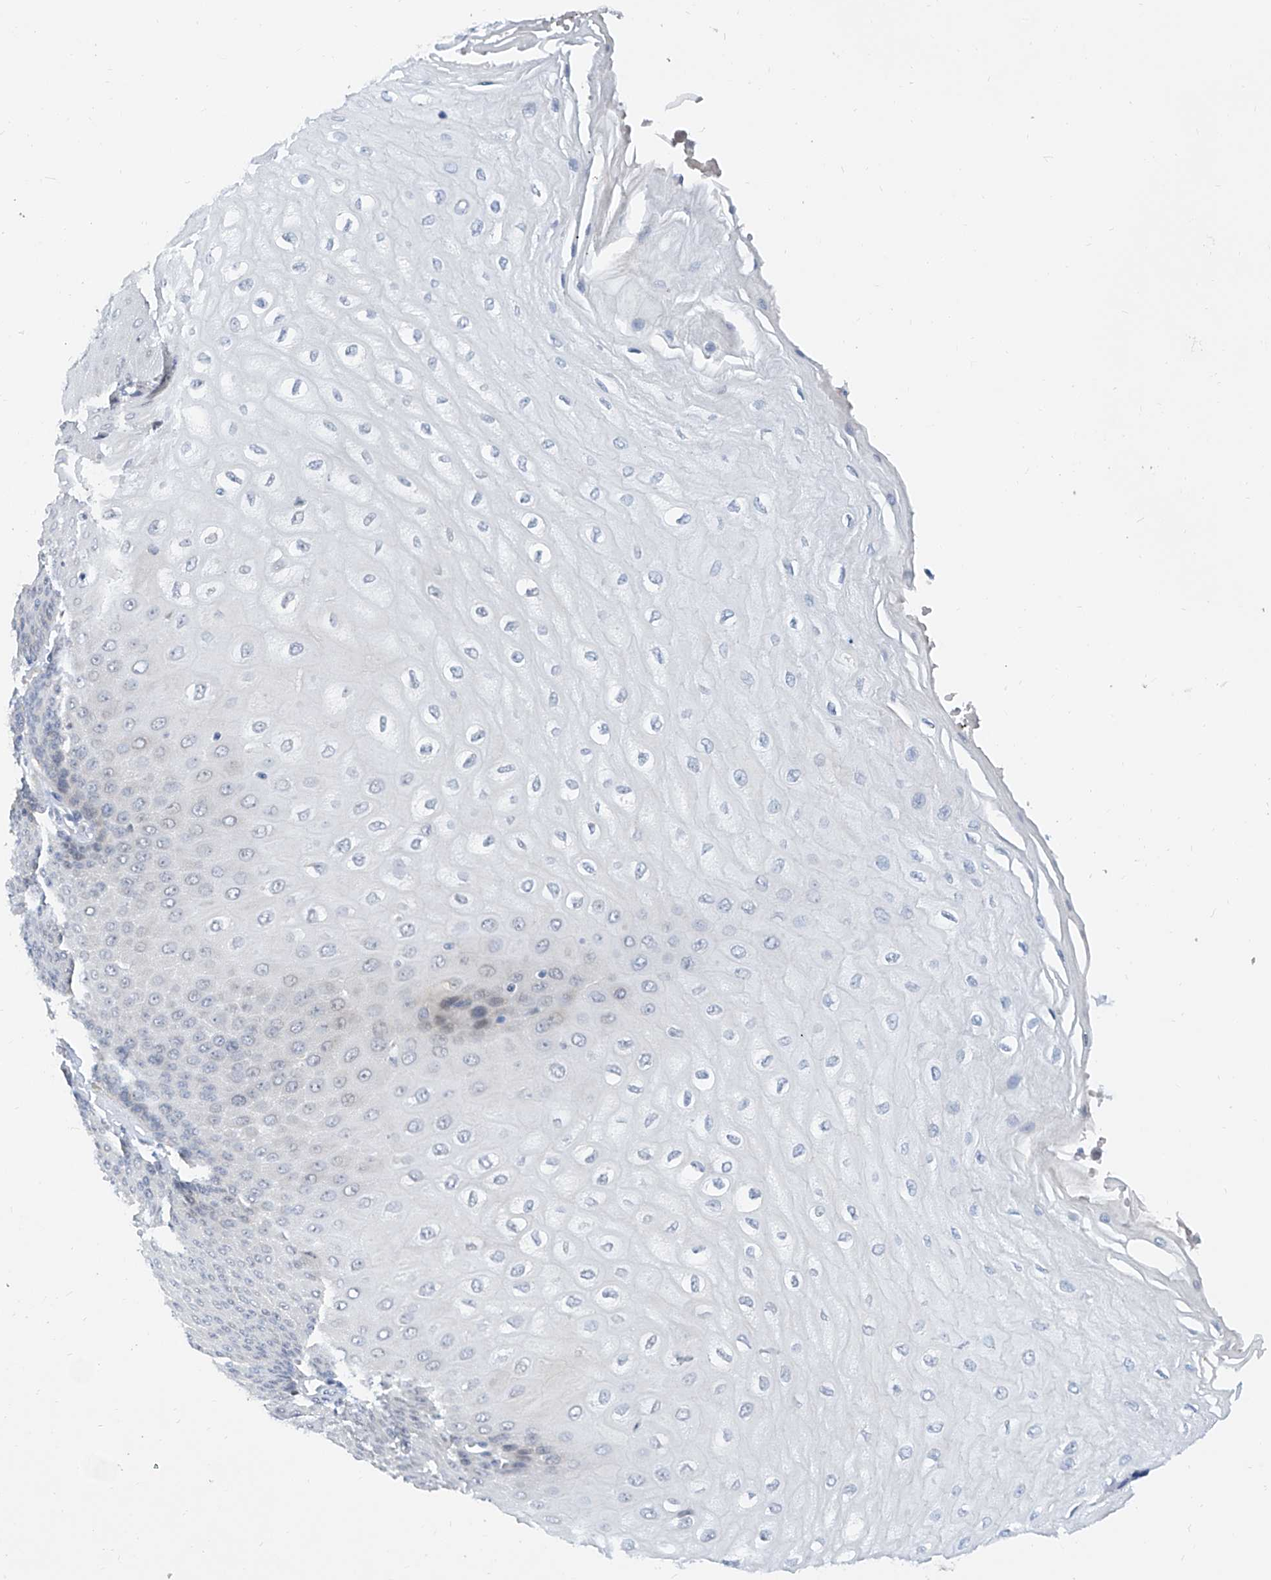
{"staining": {"intensity": "weak", "quantity": "<25%", "location": "cytoplasmic/membranous"}, "tissue": "esophagus", "cell_type": "Squamous epithelial cells", "image_type": "normal", "snomed": [{"axis": "morphology", "description": "Normal tissue, NOS"}, {"axis": "topography", "description": "Esophagus"}], "caption": "A photomicrograph of human esophagus is negative for staining in squamous epithelial cells. The staining was performed using DAB to visualize the protein expression in brown, while the nuclei were stained in blue with hematoxylin (Magnification: 20x).", "gene": "BPTF", "patient": {"sex": "male", "age": 60}}